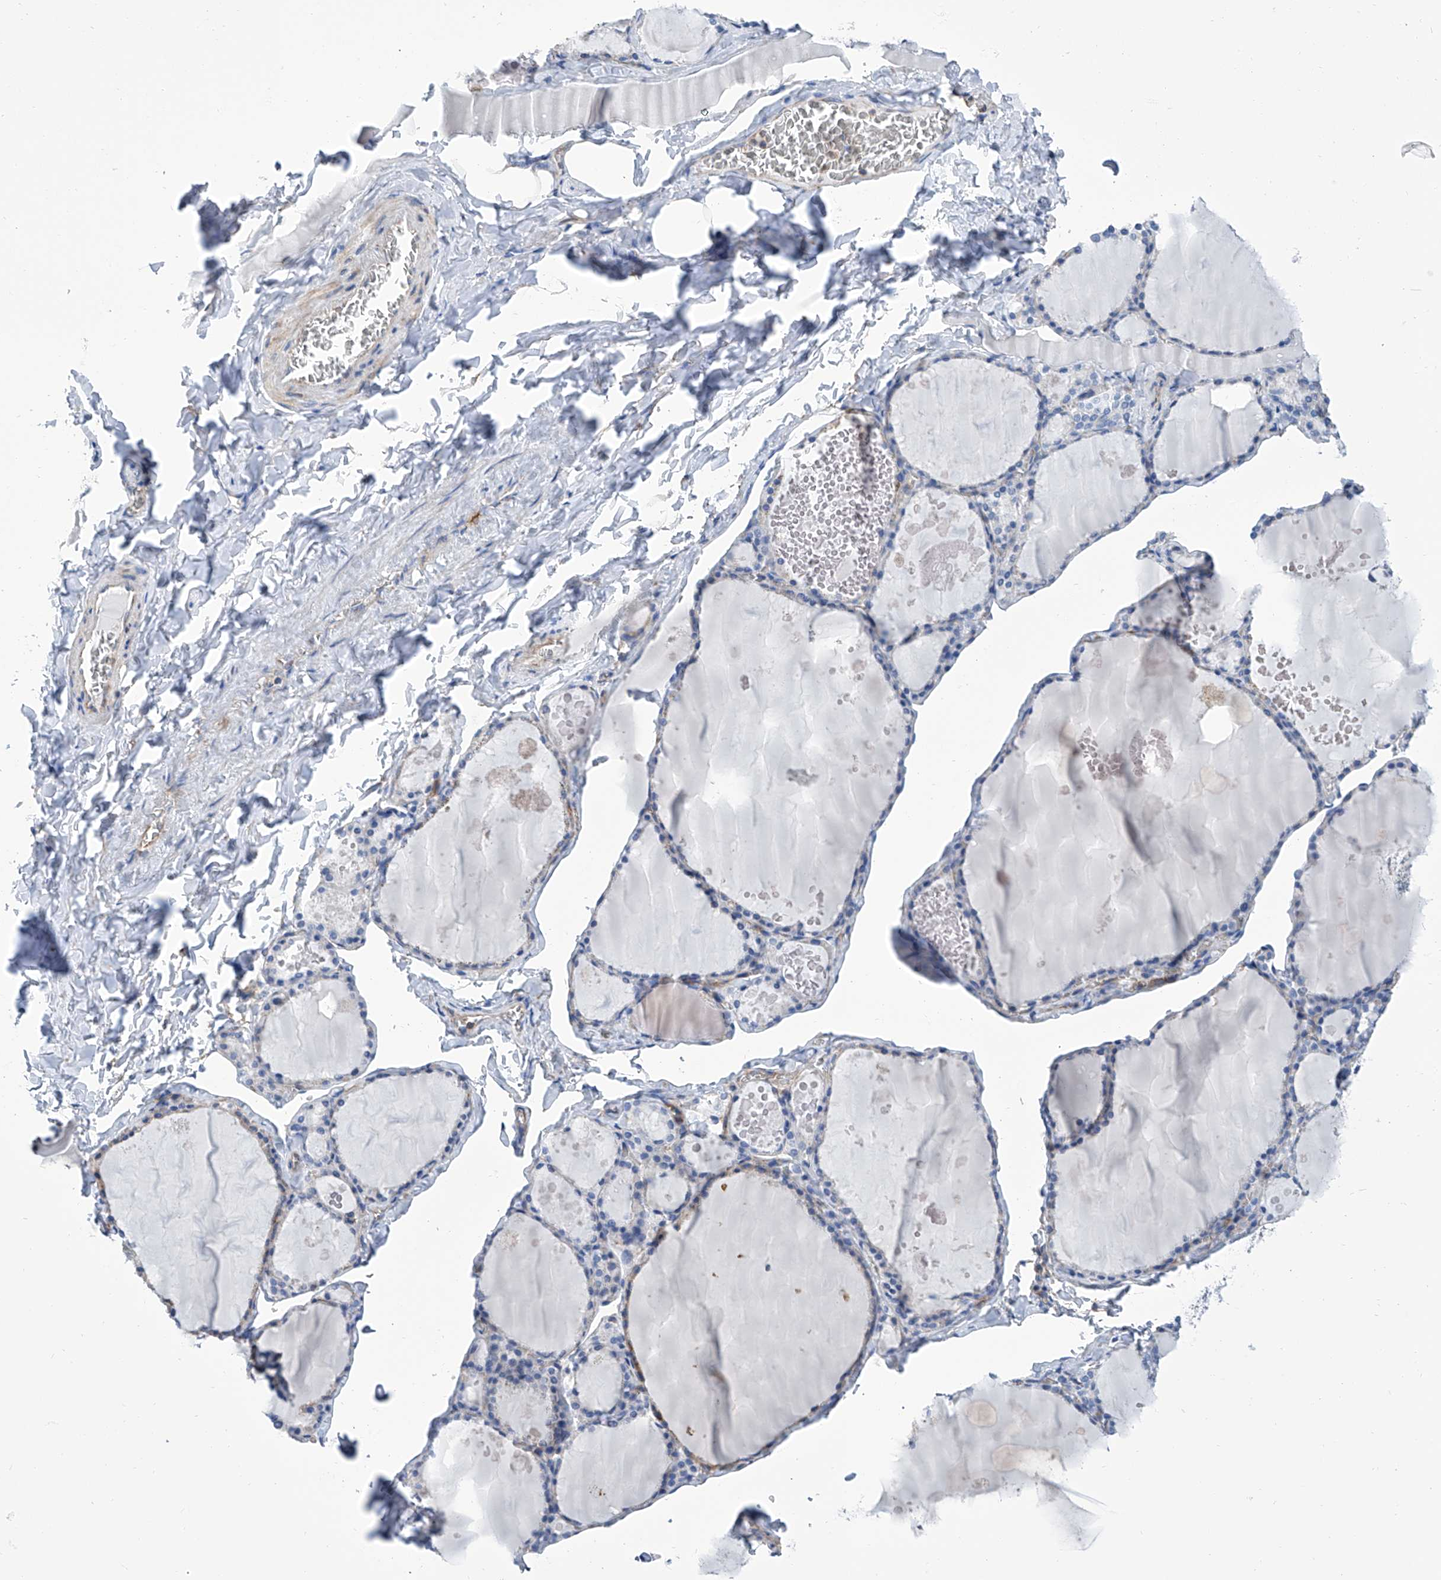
{"staining": {"intensity": "weak", "quantity": "<25%", "location": "cytoplasmic/membranous"}, "tissue": "thyroid gland", "cell_type": "Glandular cells", "image_type": "normal", "snomed": [{"axis": "morphology", "description": "Normal tissue, NOS"}, {"axis": "topography", "description": "Thyroid gland"}], "caption": "Immunohistochemical staining of benign human thyroid gland exhibits no significant positivity in glandular cells. The staining was performed using DAB to visualize the protein expression in brown, while the nuclei were stained in blue with hematoxylin (Magnification: 20x).", "gene": "GPT", "patient": {"sex": "male", "age": 56}}